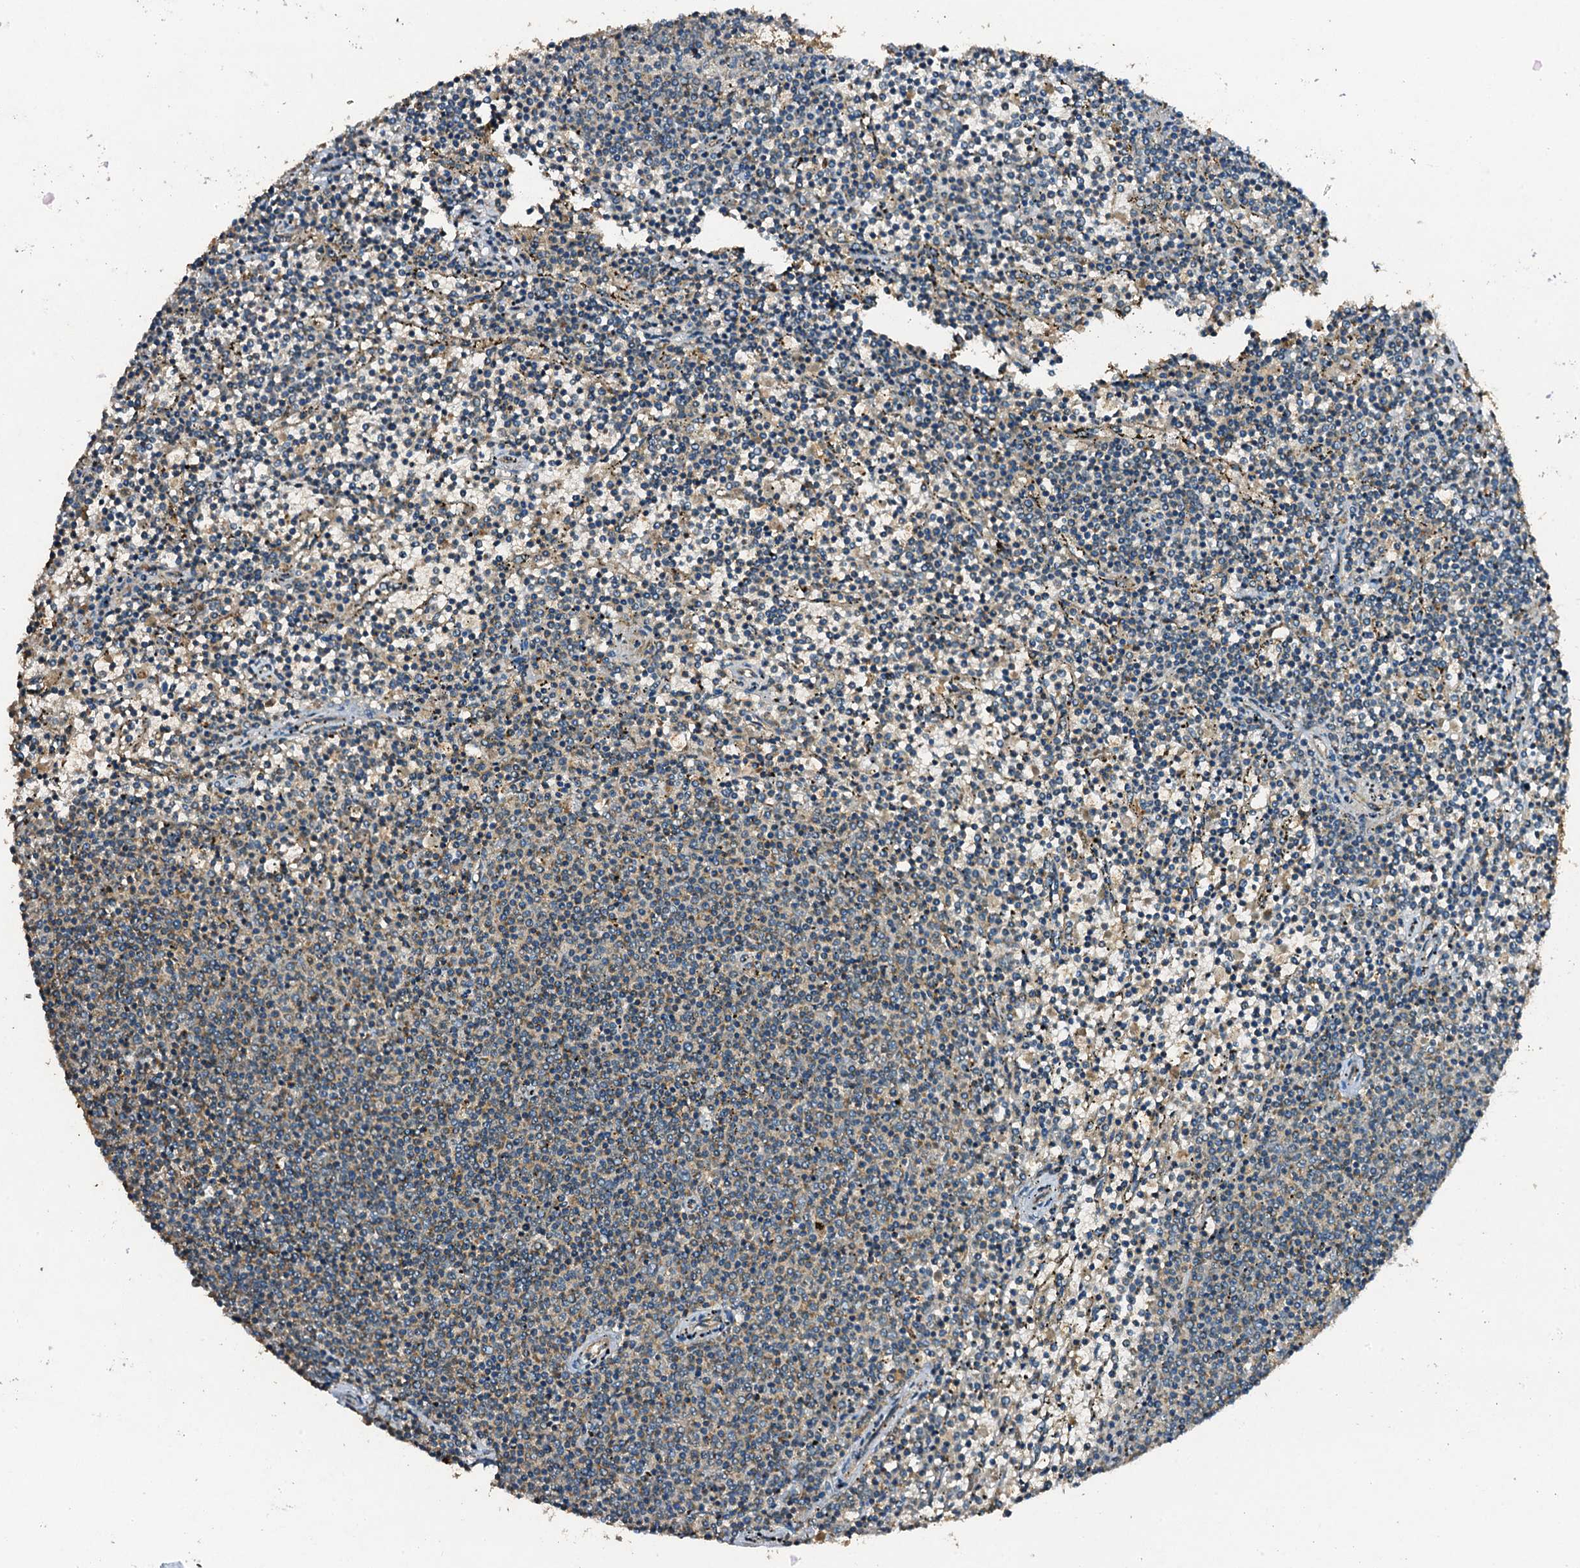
{"staining": {"intensity": "negative", "quantity": "none", "location": "none"}, "tissue": "lymphoma", "cell_type": "Tumor cells", "image_type": "cancer", "snomed": [{"axis": "morphology", "description": "Malignant lymphoma, non-Hodgkin's type, Low grade"}, {"axis": "topography", "description": "Spleen"}], "caption": "The histopathology image shows no staining of tumor cells in lymphoma.", "gene": "NDUFA13", "patient": {"sex": "female", "age": 50}}